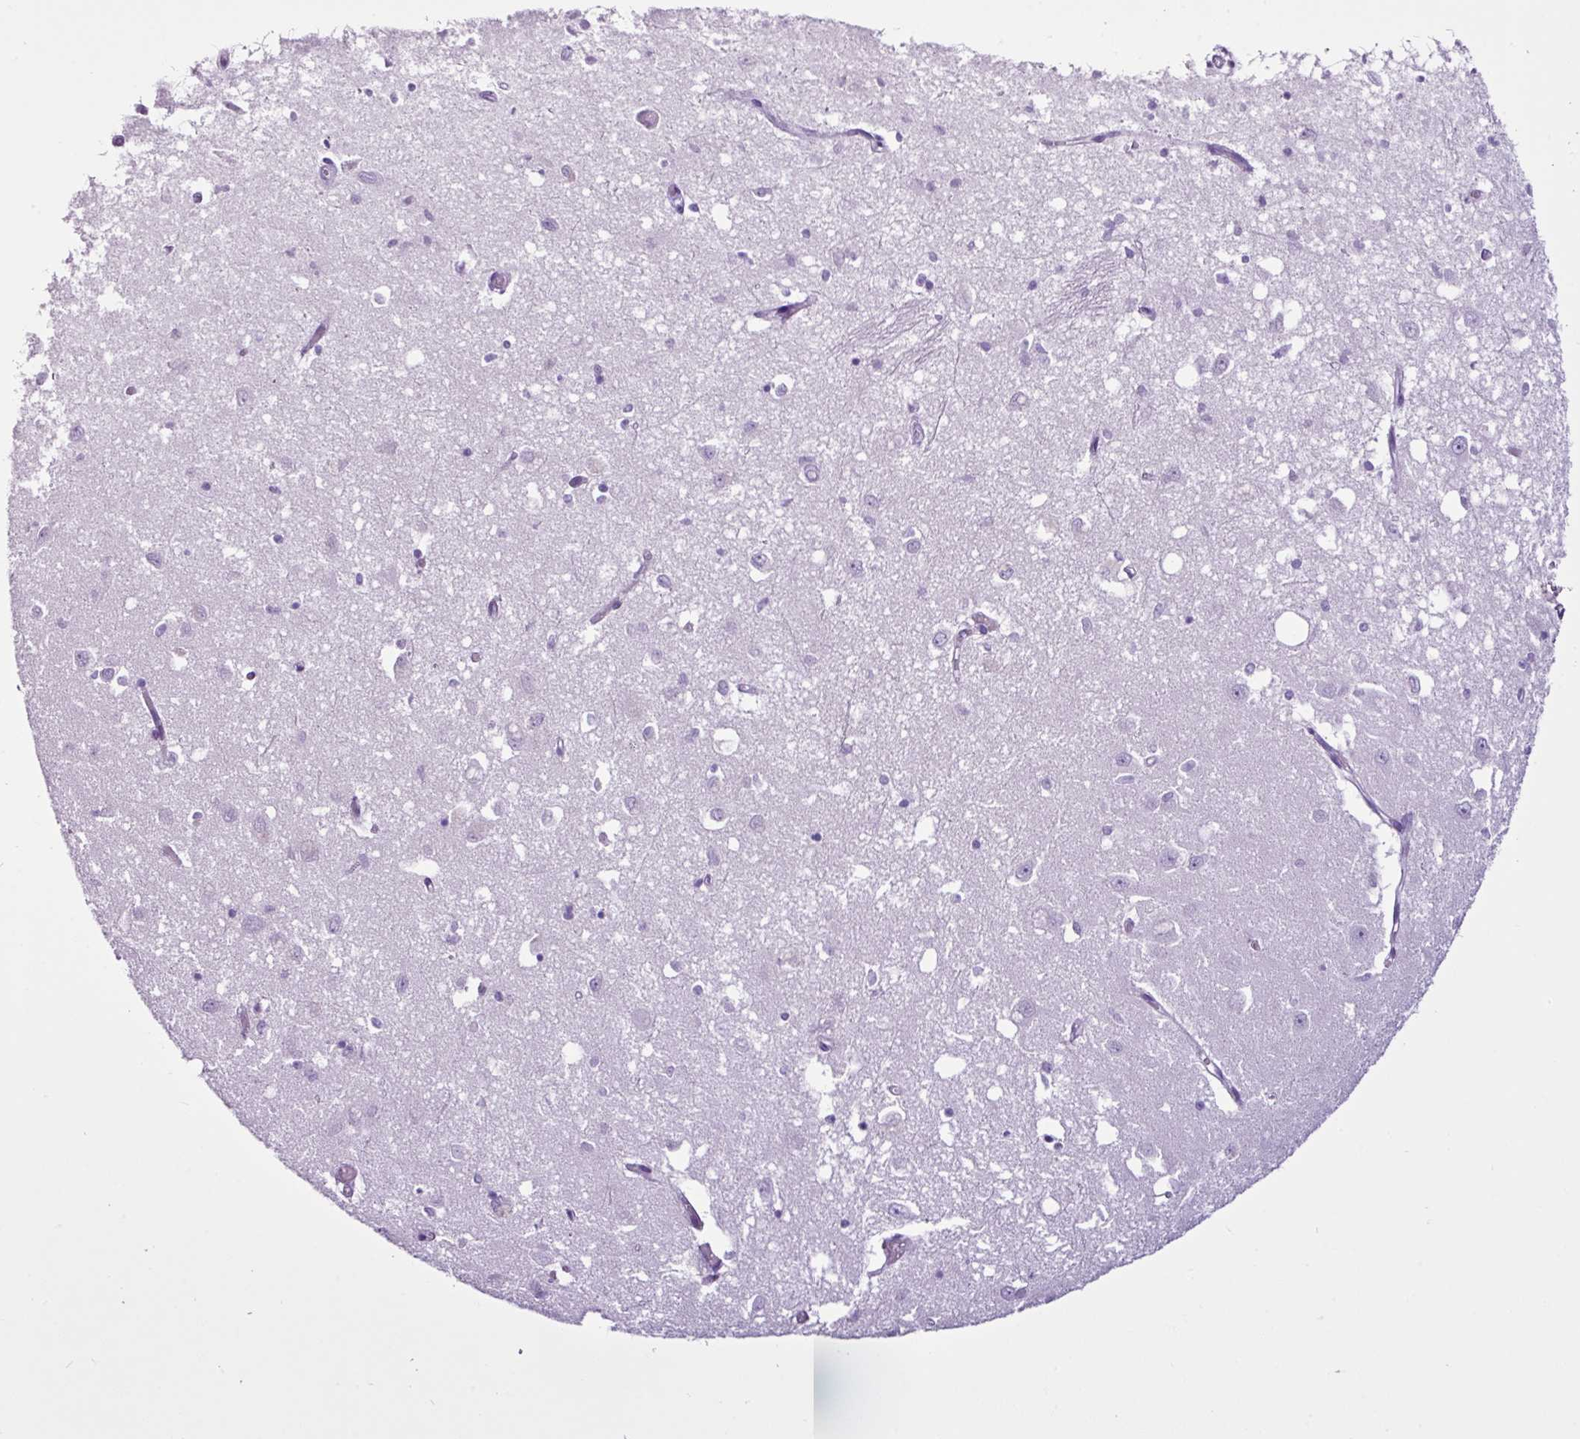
{"staining": {"intensity": "negative", "quantity": "none", "location": "none"}, "tissue": "caudate", "cell_type": "Glial cells", "image_type": "normal", "snomed": [{"axis": "morphology", "description": "Normal tissue, NOS"}, {"axis": "topography", "description": "Lateral ventricle wall"}], "caption": "Immunohistochemical staining of unremarkable human caudate shows no significant positivity in glial cells. (DAB (3,3'-diaminobenzidine) IHC visualized using brightfield microscopy, high magnification).", "gene": "LILRB4", "patient": {"sex": "male", "age": 70}}